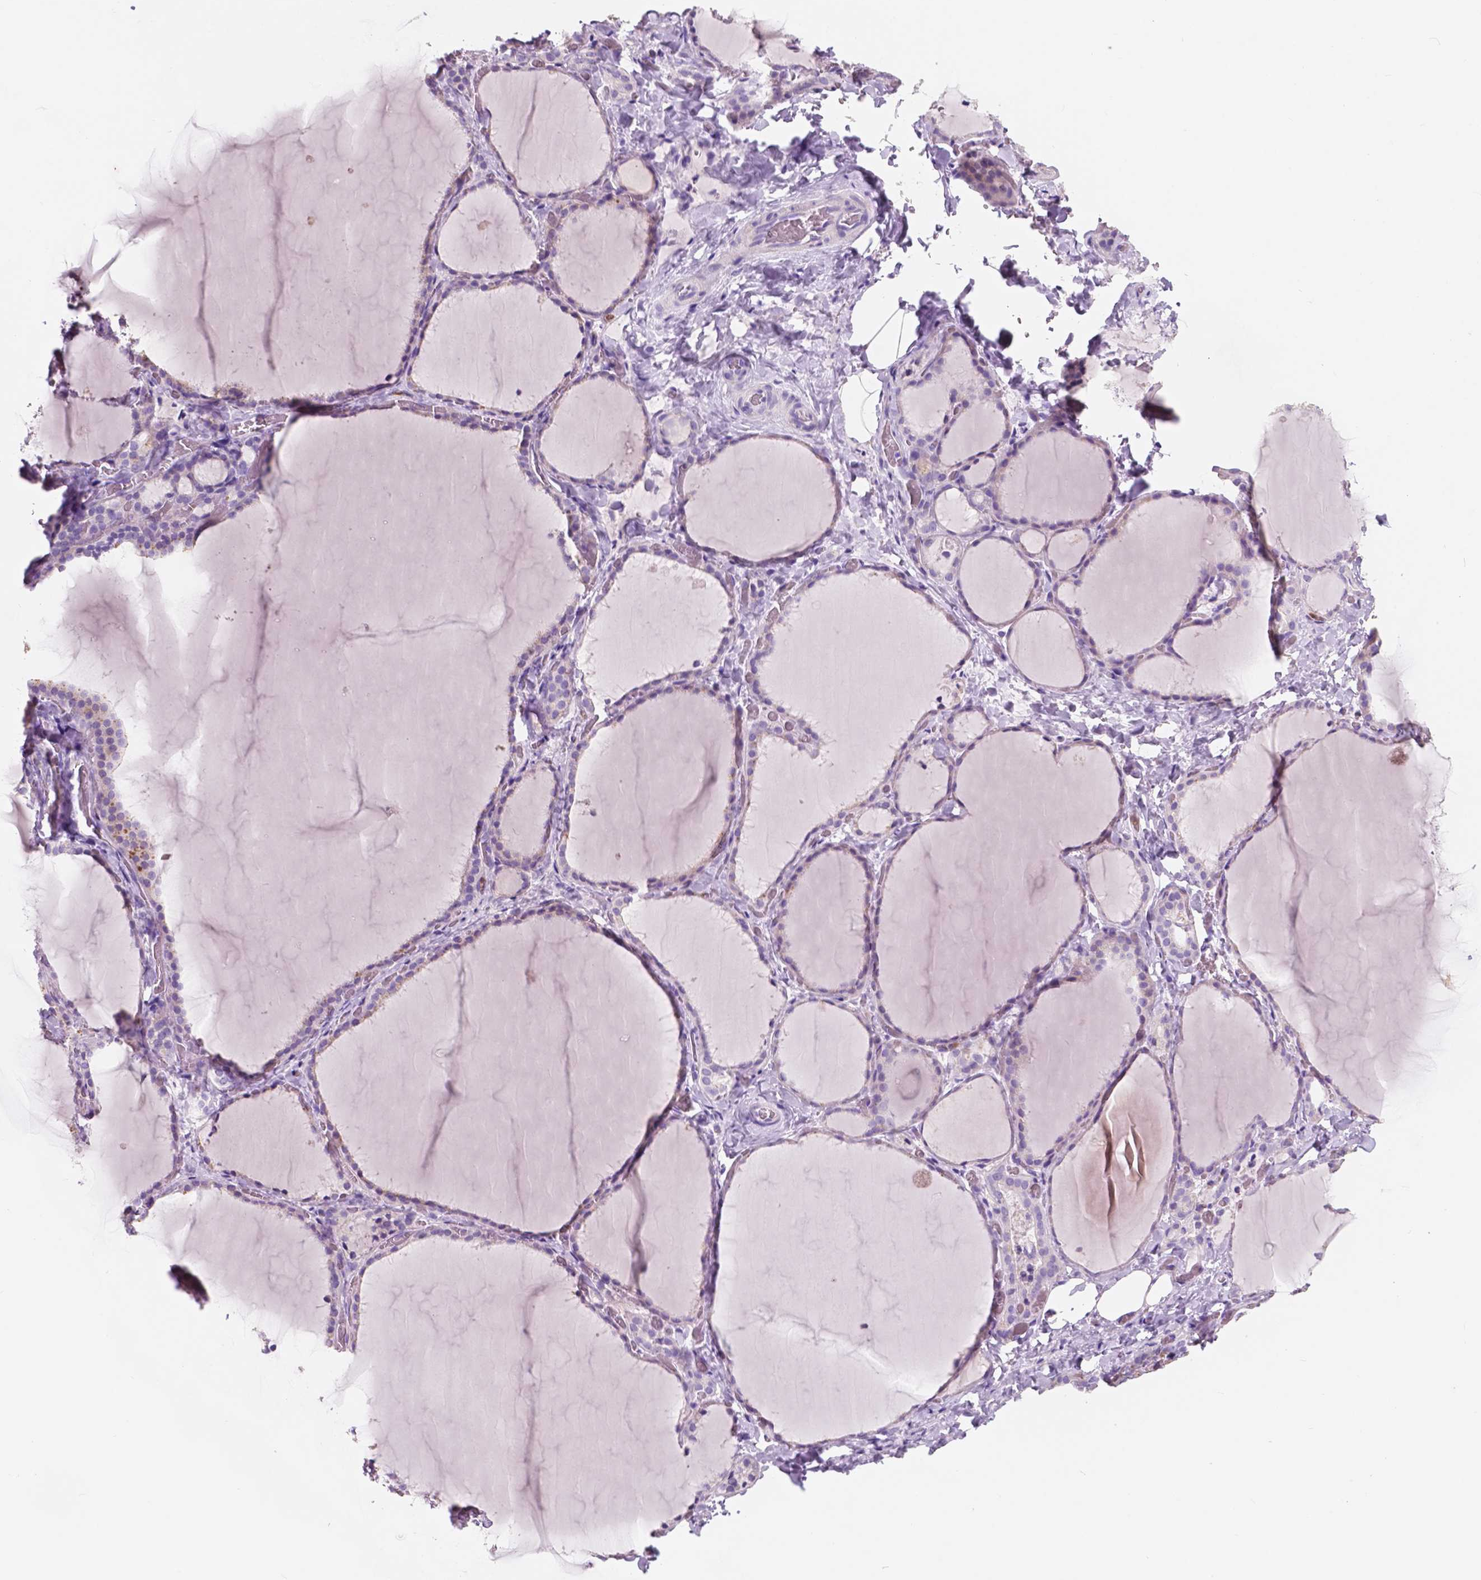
{"staining": {"intensity": "moderate", "quantity": "<25%", "location": "cytoplasmic/membranous"}, "tissue": "thyroid gland", "cell_type": "Glandular cells", "image_type": "normal", "snomed": [{"axis": "morphology", "description": "Normal tissue, NOS"}, {"axis": "topography", "description": "Thyroid gland"}], "caption": "This photomicrograph shows benign thyroid gland stained with immunohistochemistry to label a protein in brown. The cytoplasmic/membranous of glandular cells show moderate positivity for the protein. Nuclei are counter-stained blue.", "gene": "CUZD1", "patient": {"sex": "female", "age": 22}}